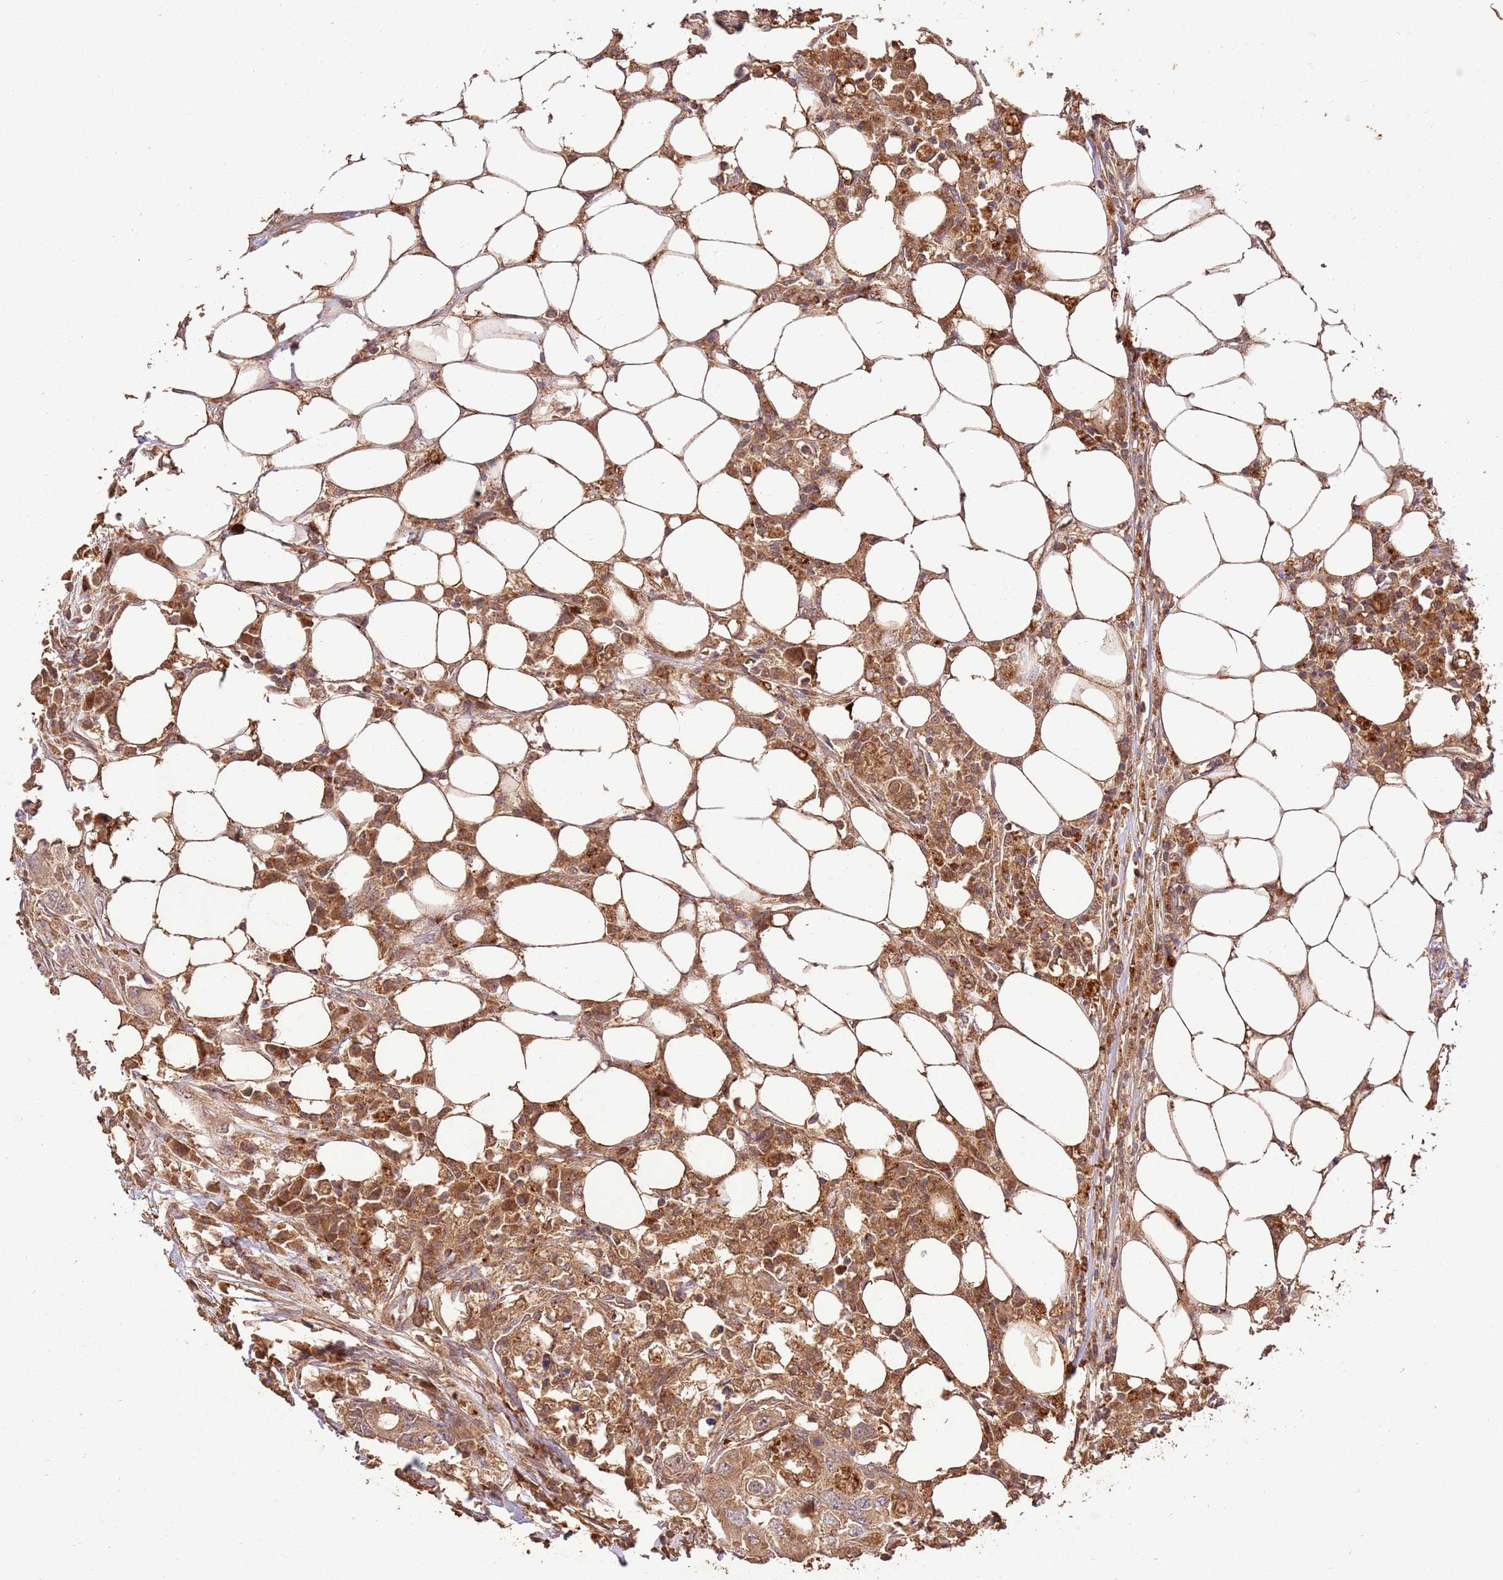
{"staining": {"intensity": "moderate", "quantity": ">75%", "location": "cytoplasmic/membranous"}, "tissue": "colorectal cancer", "cell_type": "Tumor cells", "image_type": "cancer", "snomed": [{"axis": "morphology", "description": "Adenocarcinoma, NOS"}, {"axis": "topography", "description": "Colon"}], "caption": "An image showing moderate cytoplasmic/membranous positivity in about >75% of tumor cells in colorectal cancer, as visualized by brown immunohistochemical staining.", "gene": "LRRC28", "patient": {"sex": "male", "age": 71}}